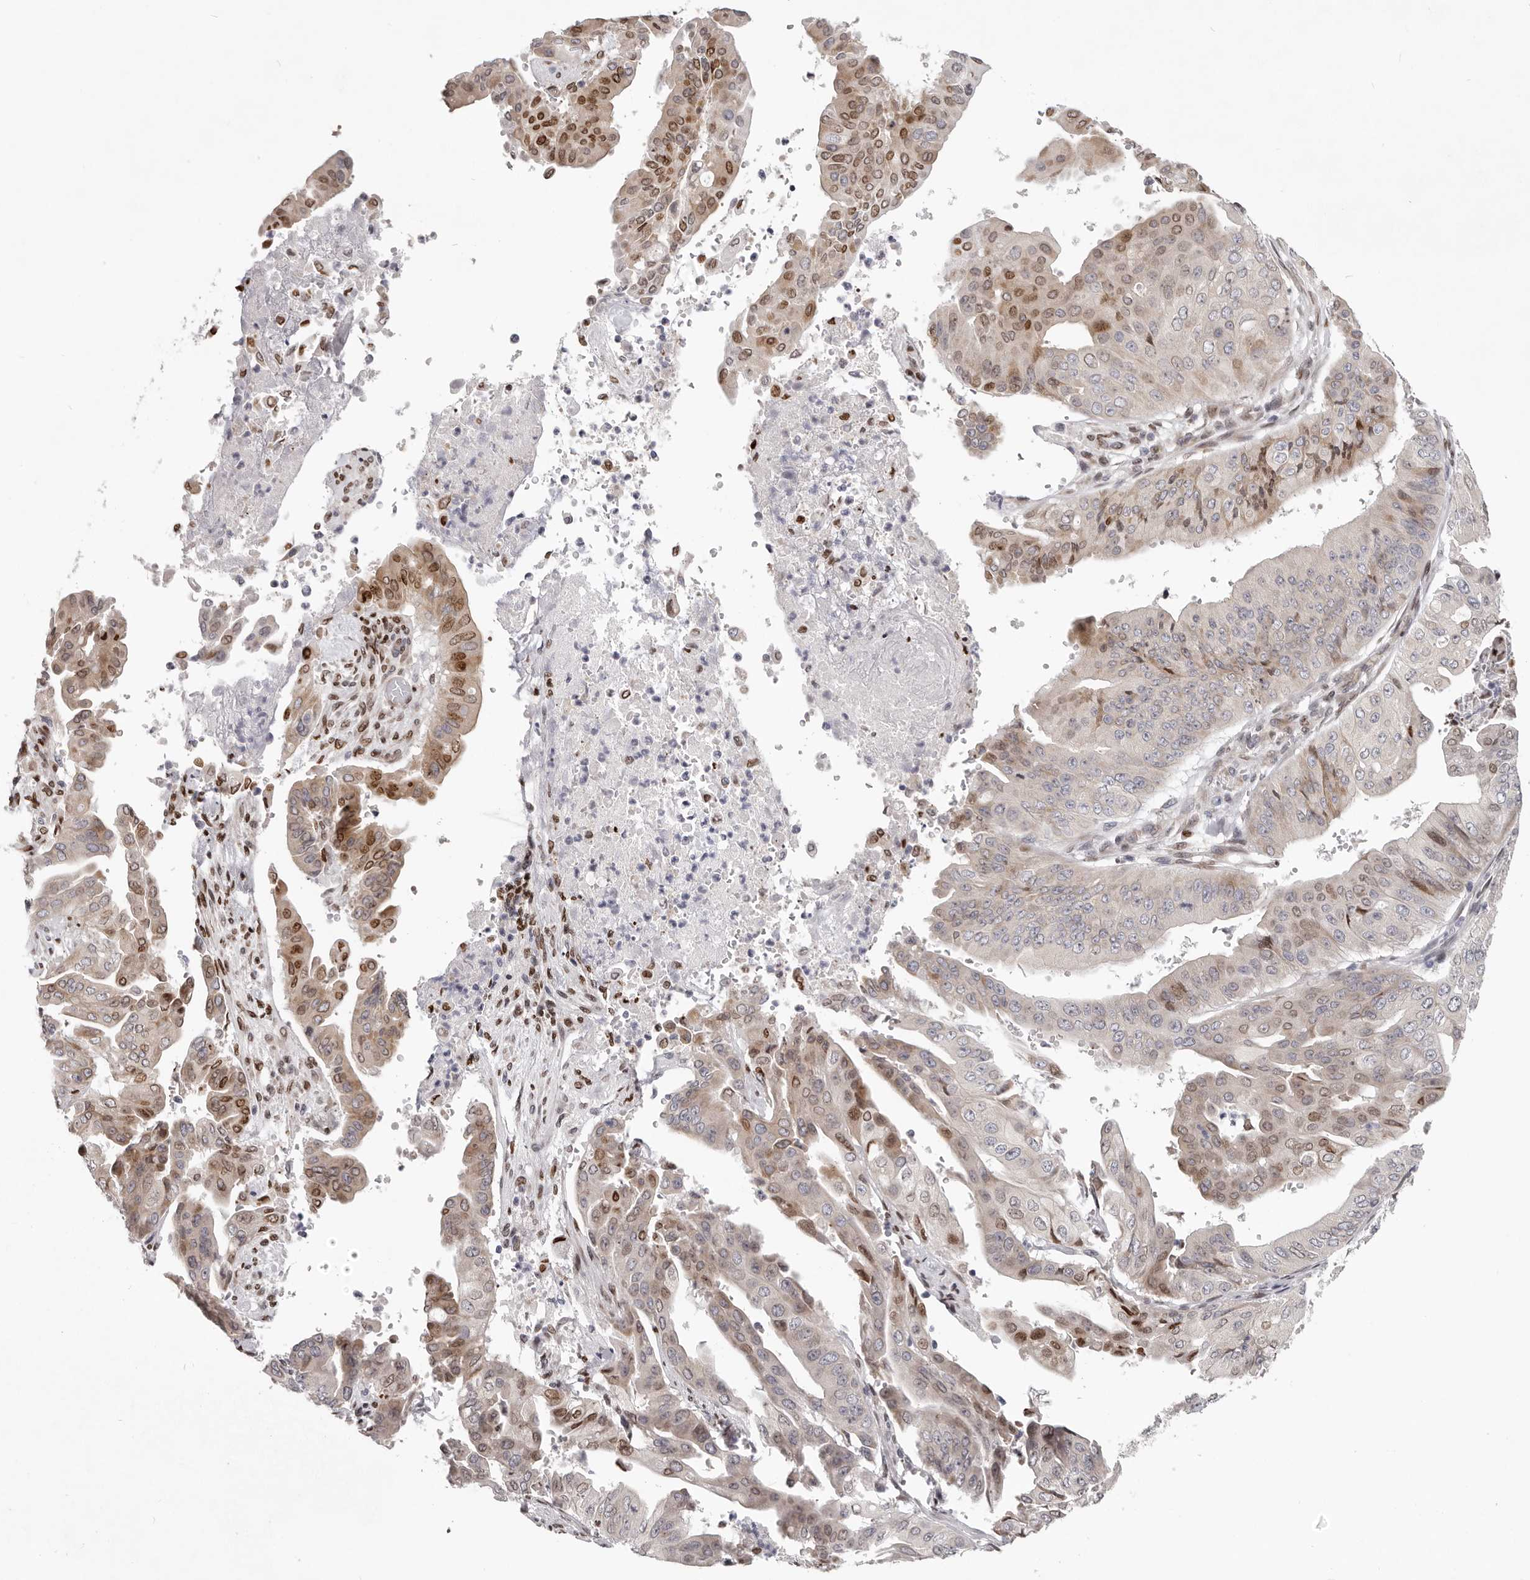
{"staining": {"intensity": "moderate", "quantity": "25%-75%", "location": "nuclear"}, "tissue": "pancreatic cancer", "cell_type": "Tumor cells", "image_type": "cancer", "snomed": [{"axis": "morphology", "description": "Adenocarcinoma, NOS"}, {"axis": "topography", "description": "Pancreas"}], "caption": "Pancreatic cancer (adenocarcinoma) stained with immunohistochemistry reveals moderate nuclear staining in approximately 25%-75% of tumor cells. (brown staining indicates protein expression, while blue staining denotes nuclei).", "gene": "SRP19", "patient": {"sex": "female", "age": 77}}